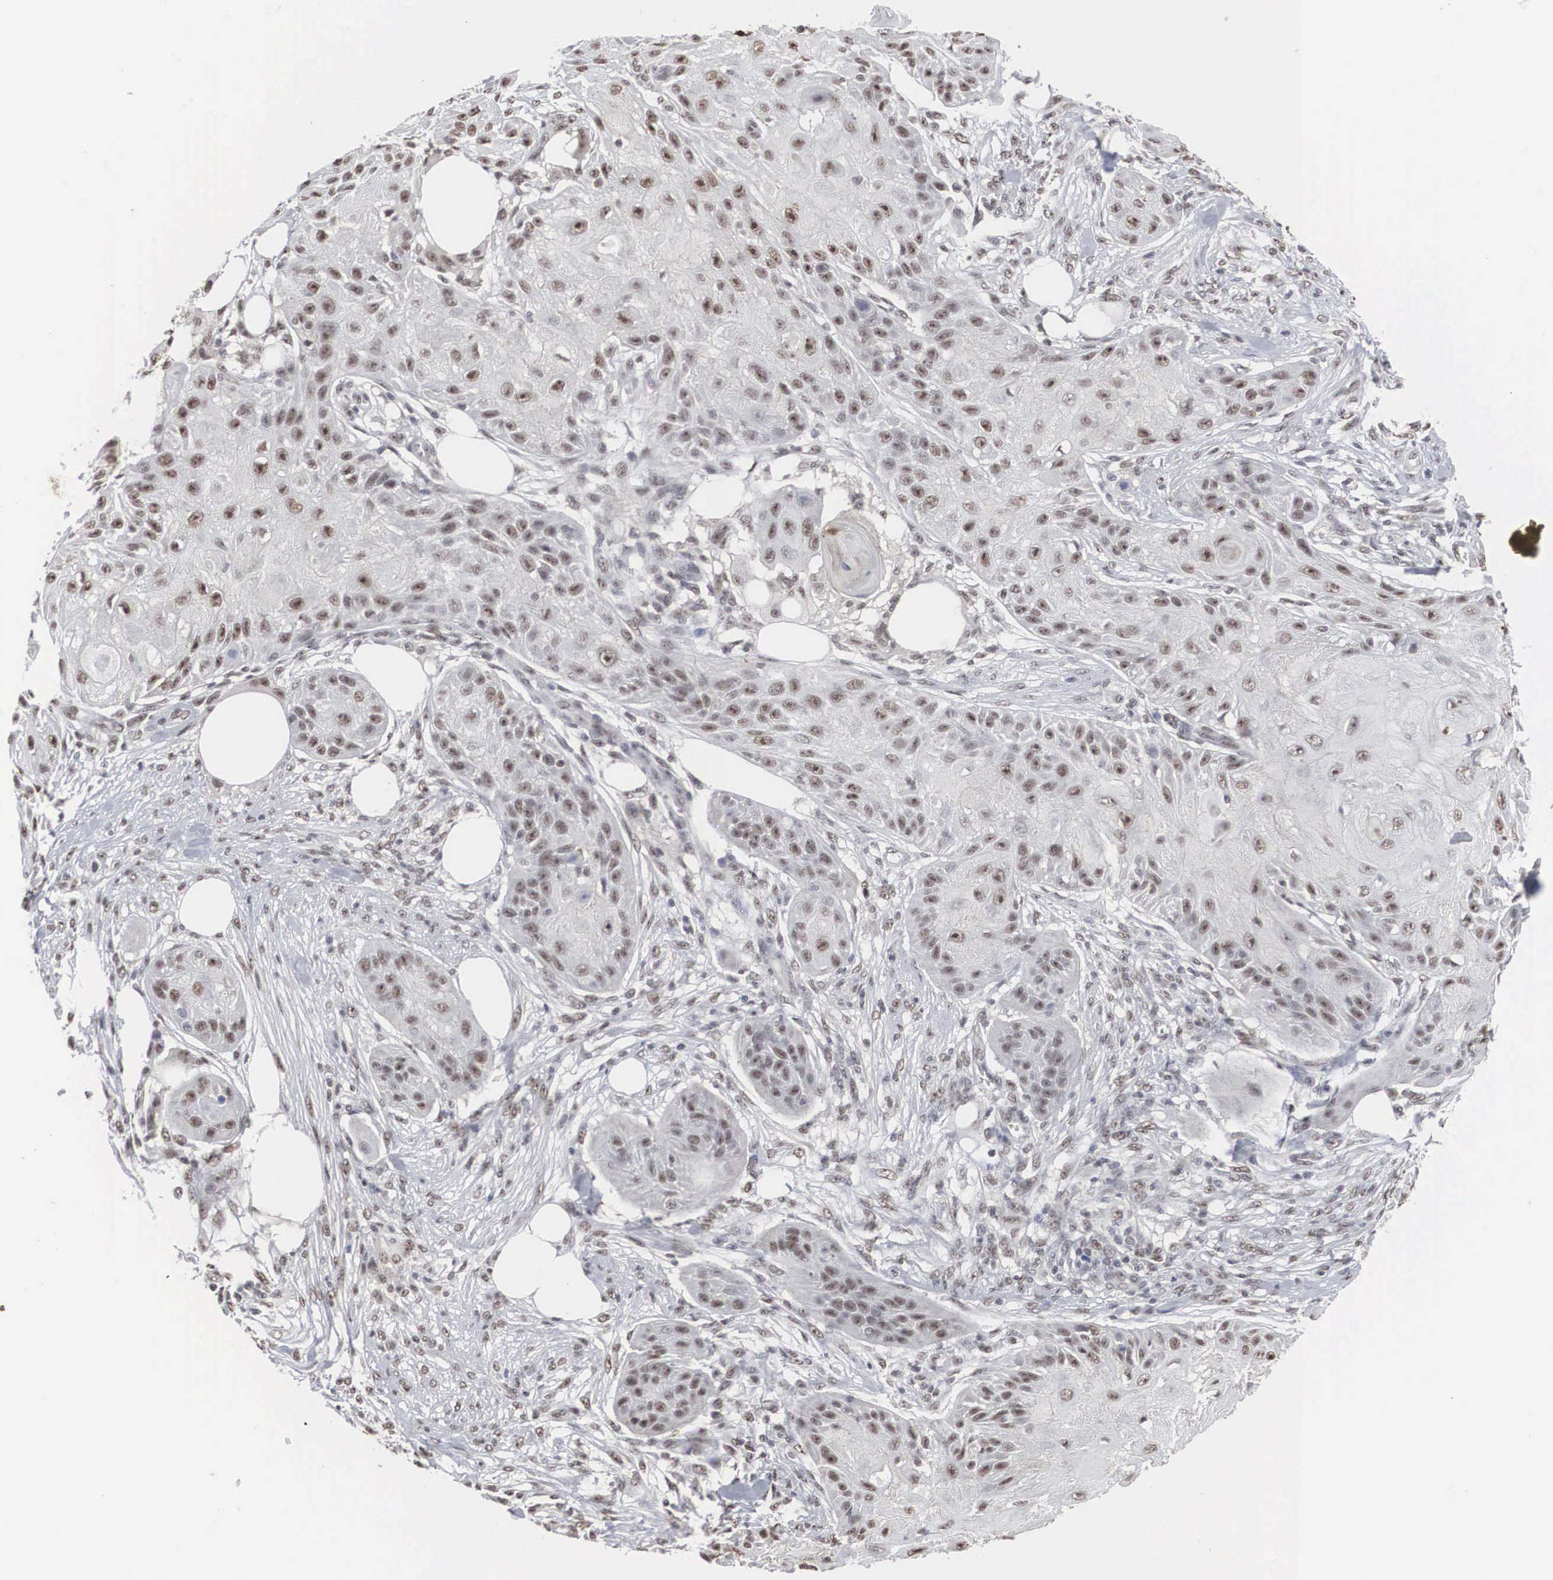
{"staining": {"intensity": "weak", "quantity": ">75%", "location": "nuclear"}, "tissue": "skin cancer", "cell_type": "Tumor cells", "image_type": "cancer", "snomed": [{"axis": "morphology", "description": "Squamous cell carcinoma, NOS"}, {"axis": "topography", "description": "Skin"}], "caption": "IHC (DAB (3,3'-diaminobenzidine)) staining of human skin cancer demonstrates weak nuclear protein positivity in about >75% of tumor cells. (DAB = brown stain, brightfield microscopy at high magnification).", "gene": "AUTS2", "patient": {"sex": "female", "age": 88}}